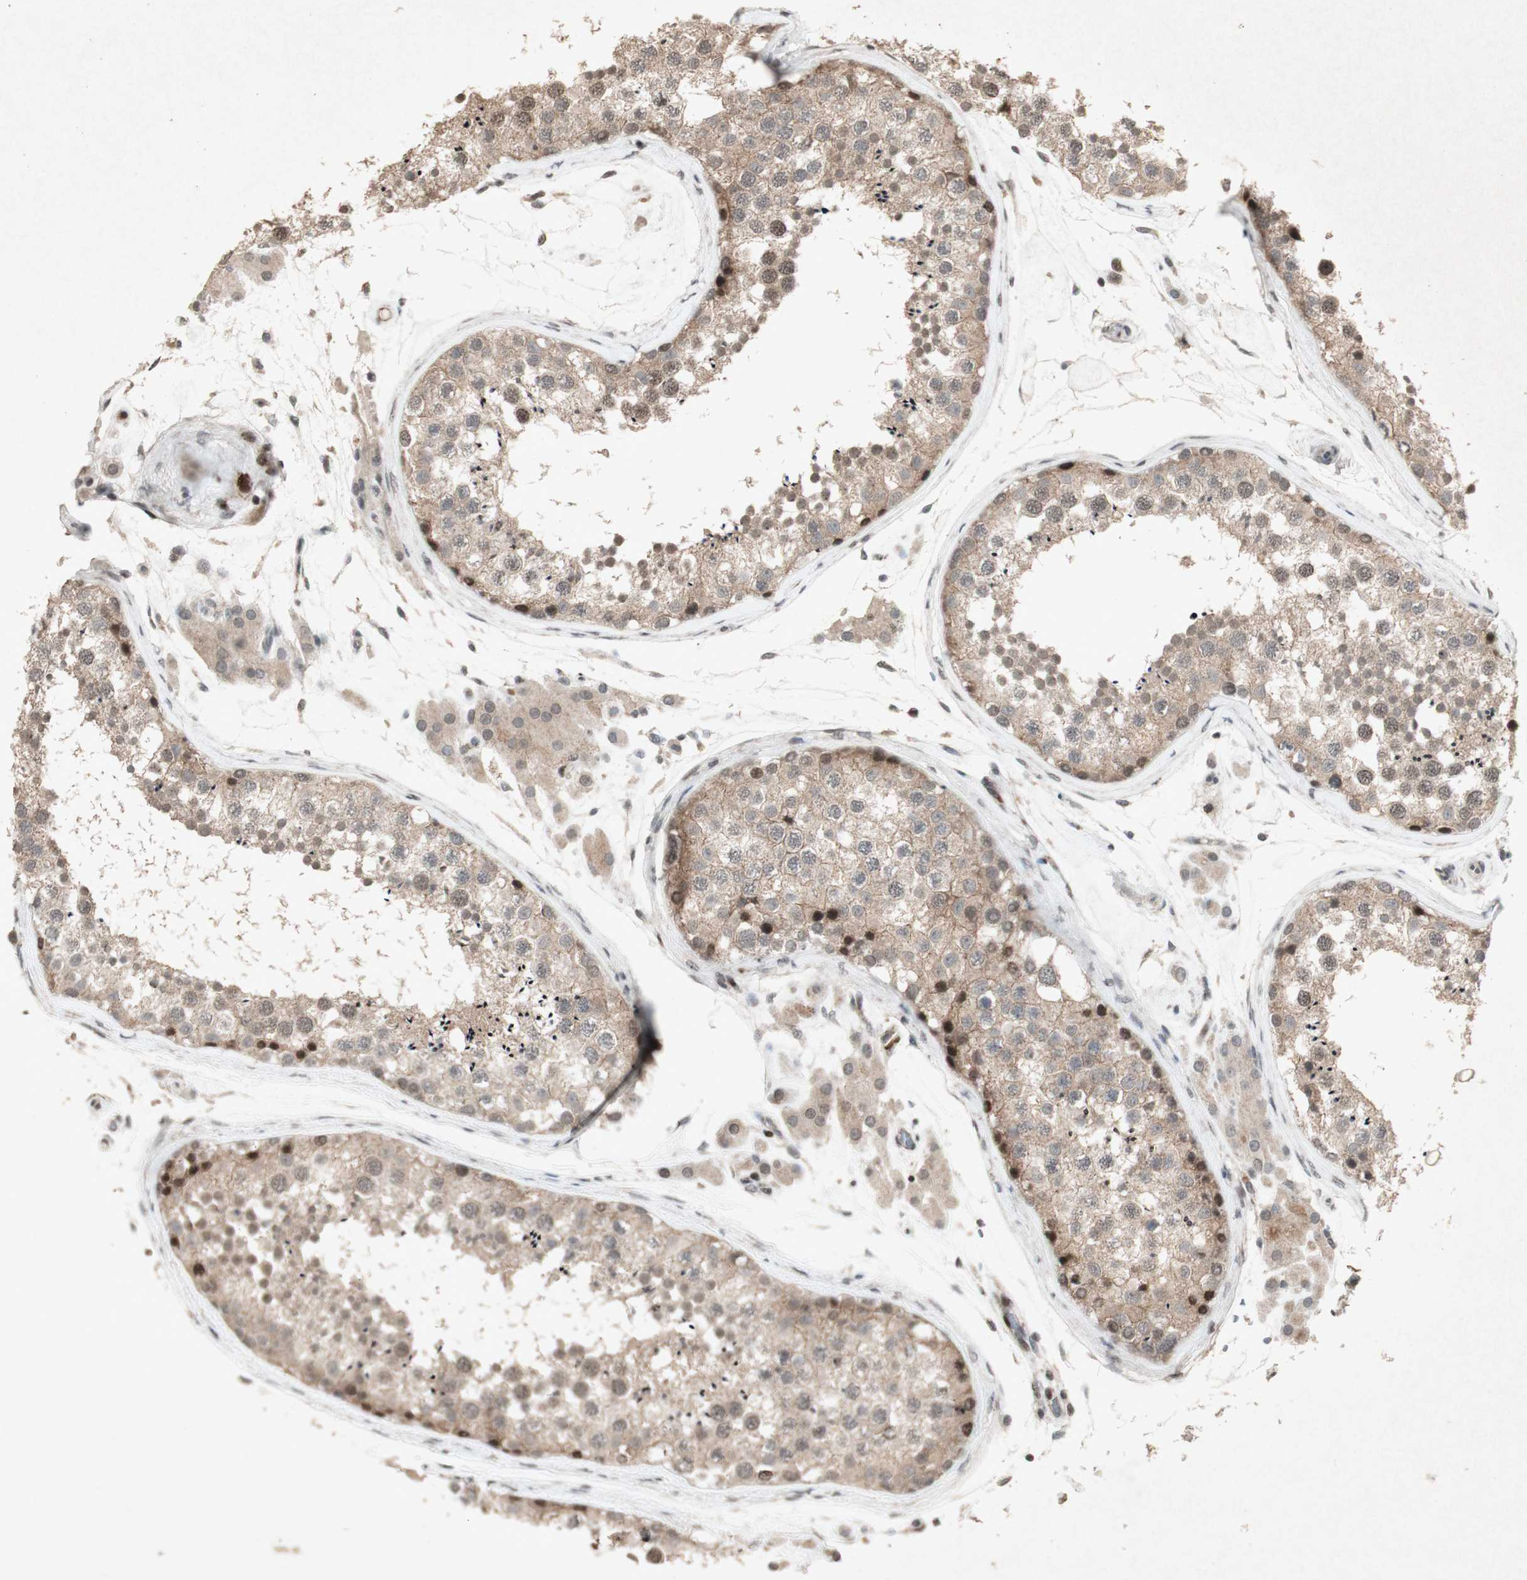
{"staining": {"intensity": "moderate", "quantity": ">75%", "location": "cytoplasmic/membranous,nuclear"}, "tissue": "testis", "cell_type": "Cells in seminiferous ducts", "image_type": "normal", "snomed": [{"axis": "morphology", "description": "Normal tissue, NOS"}, {"axis": "topography", "description": "Testis"}], "caption": "Immunohistochemical staining of normal human testis exhibits medium levels of moderate cytoplasmic/membranous,nuclear positivity in approximately >75% of cells in seminiferous ducts. (DAB (3,3'-diaminobenzidine) = brown stain, brightfield microscopy at high magnification).", "gene": "PLXNA1", "patient": {"sex": "male", "age": 46}}